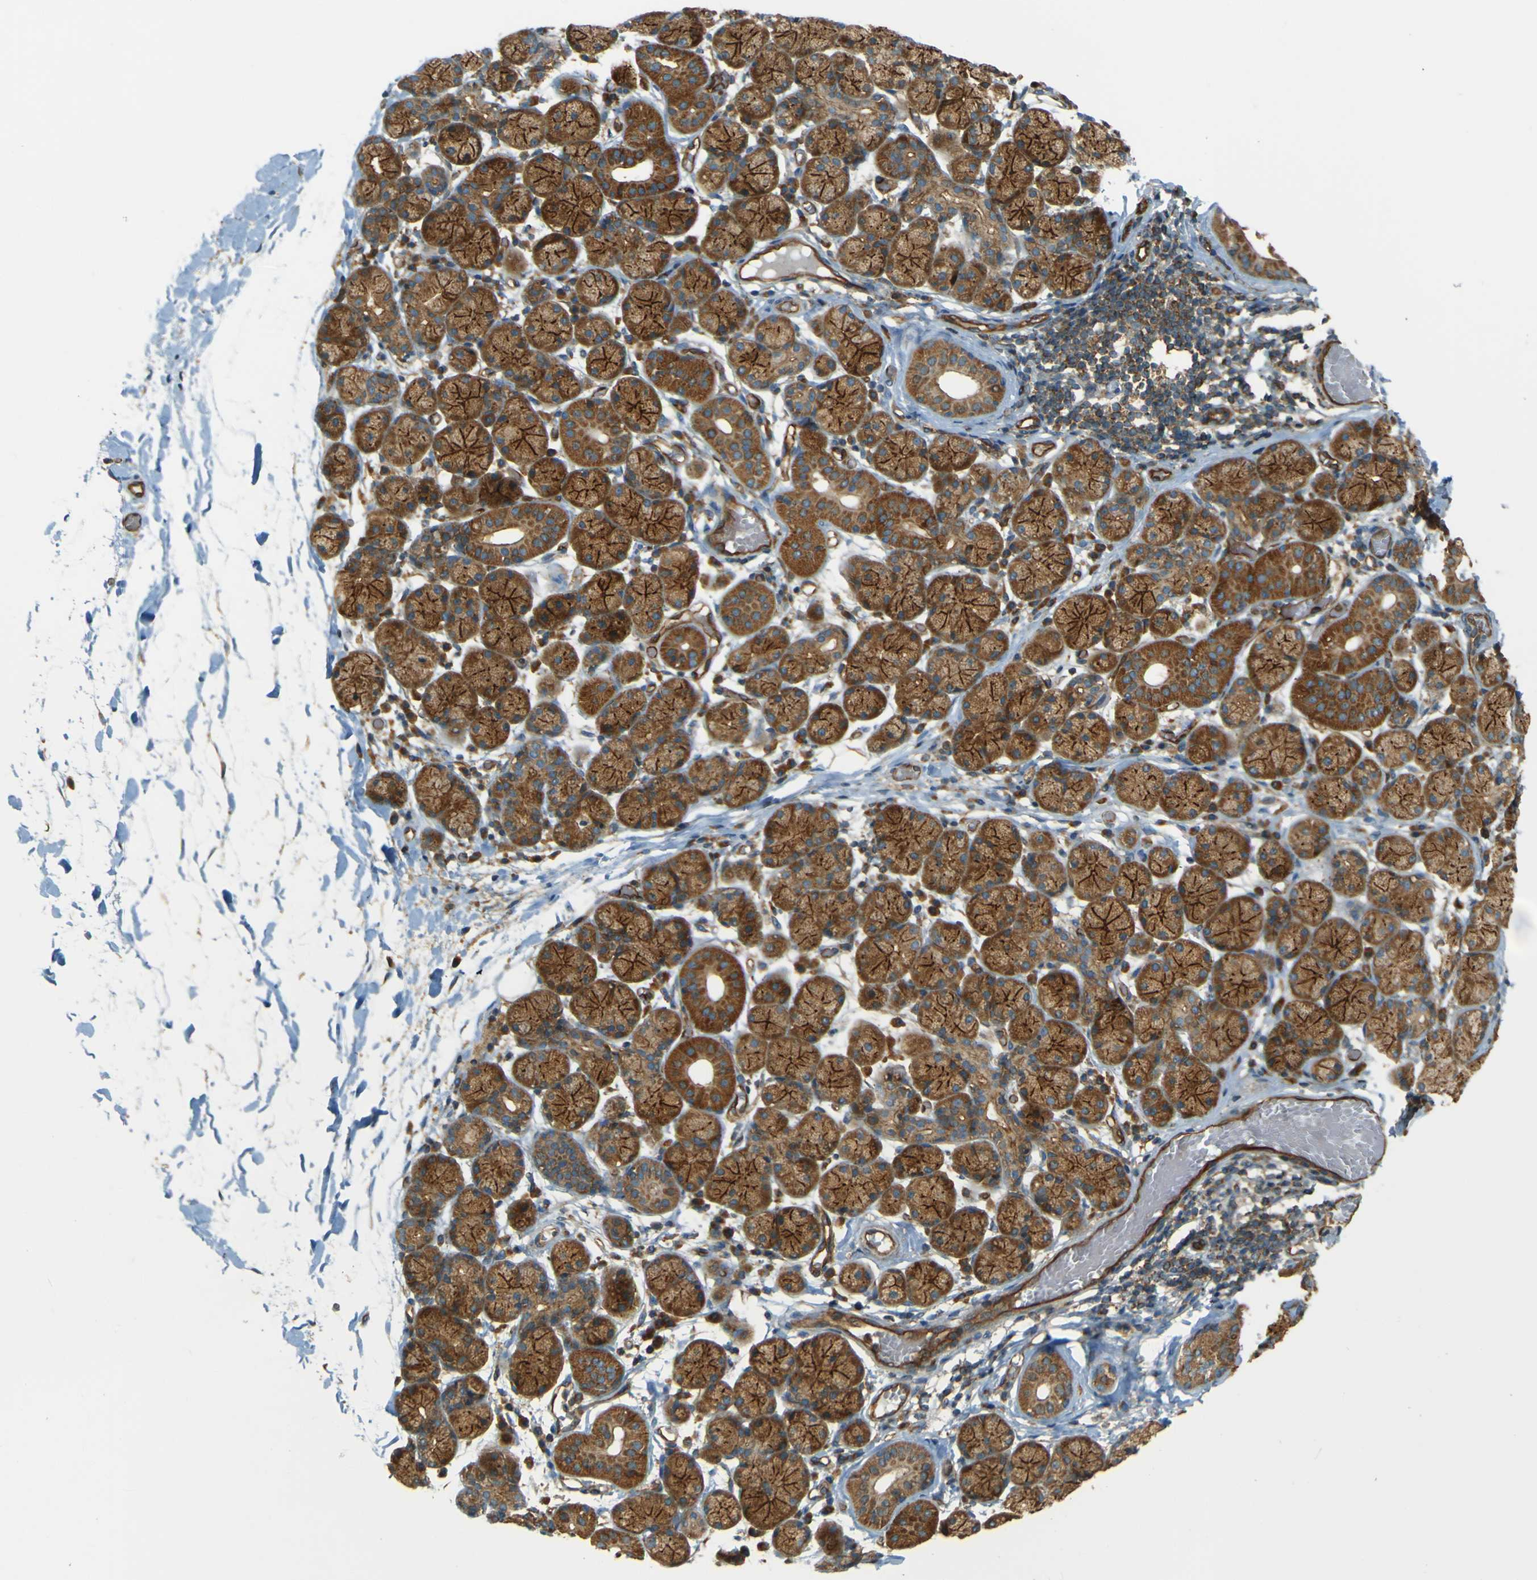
{"staining": {"intensity": "strong", "quantity": ">75%", "location": "cytoplasmic/membranous"}, "tissue": "salivary gland", "cell_type": "Glandular cells", "image_type": "normal", "snomed": [{"axis": "morphology", "description": "Normal tissue, NOS"}, {"axis": "topography", "description": "Salivary gland"}], "caption": "A high amount of strong cytoplasmic/membranous staining is present in approximately >75% of glandular cells in normal salivary gland. (DAB (3,3'-diaminobenzidine) IHC, brown staining for protein, blue staining for nuclei).", "gene": "DNAJC5", "patient": {"sex": "female", "age": 24}}